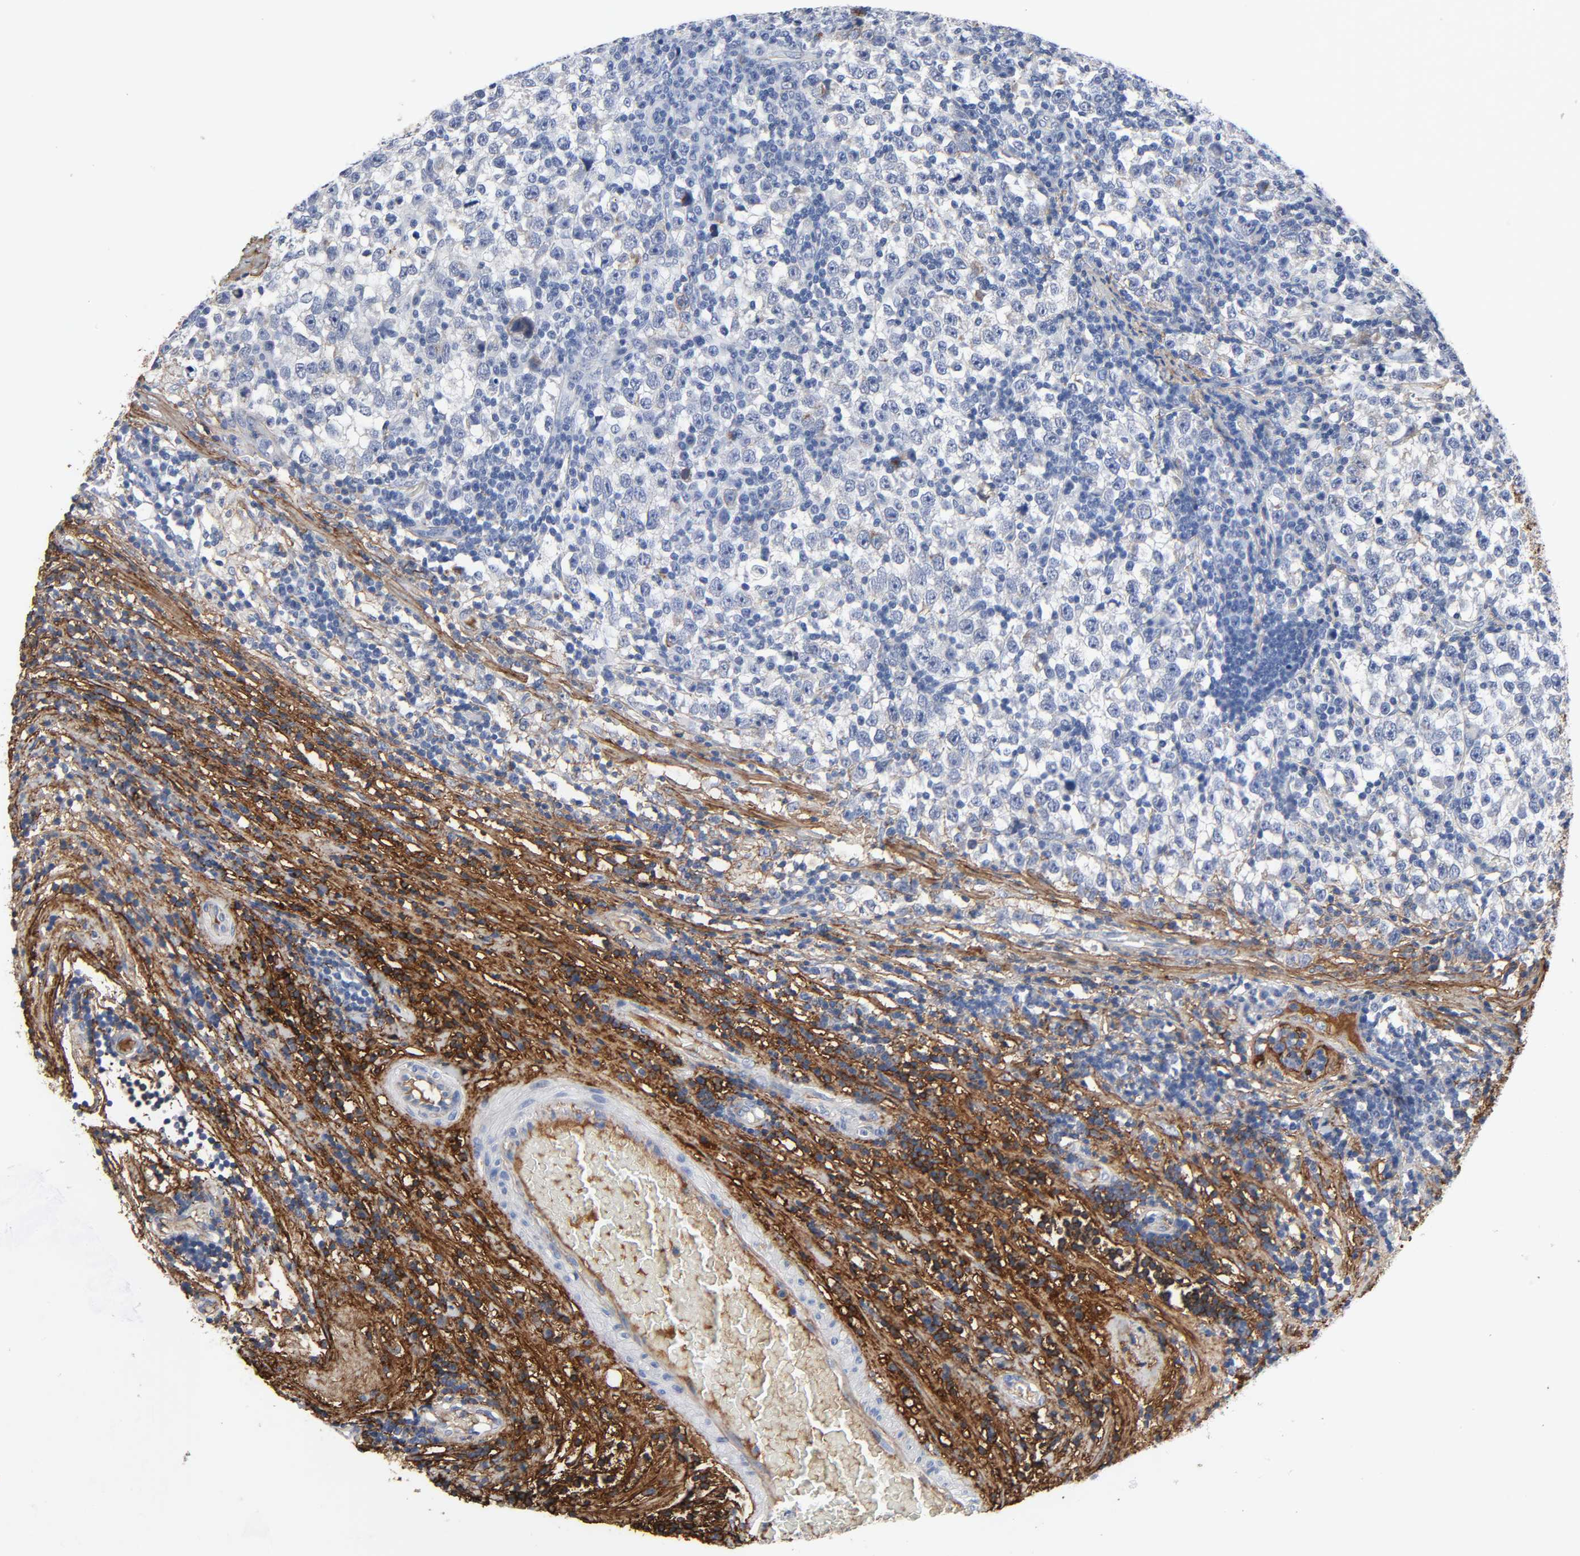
{"staining": {"intensity": "negative", "quantity": "none", "location": "none"}, "tissue": "testis cancer", "cell_type": "Tumor cells", "image_type": "cancer", "snomed": [{"axis": "morphology", "description": "Seminoma, NOS"}, {"axis": "topography", "description": "Testis"}], "caption": "DAB immunohistochemical staining of testis cancer exhibits no significant expression in tumor cells.", "gene": "FBLN1", "patient": {"sex": "male", "age": 43}}